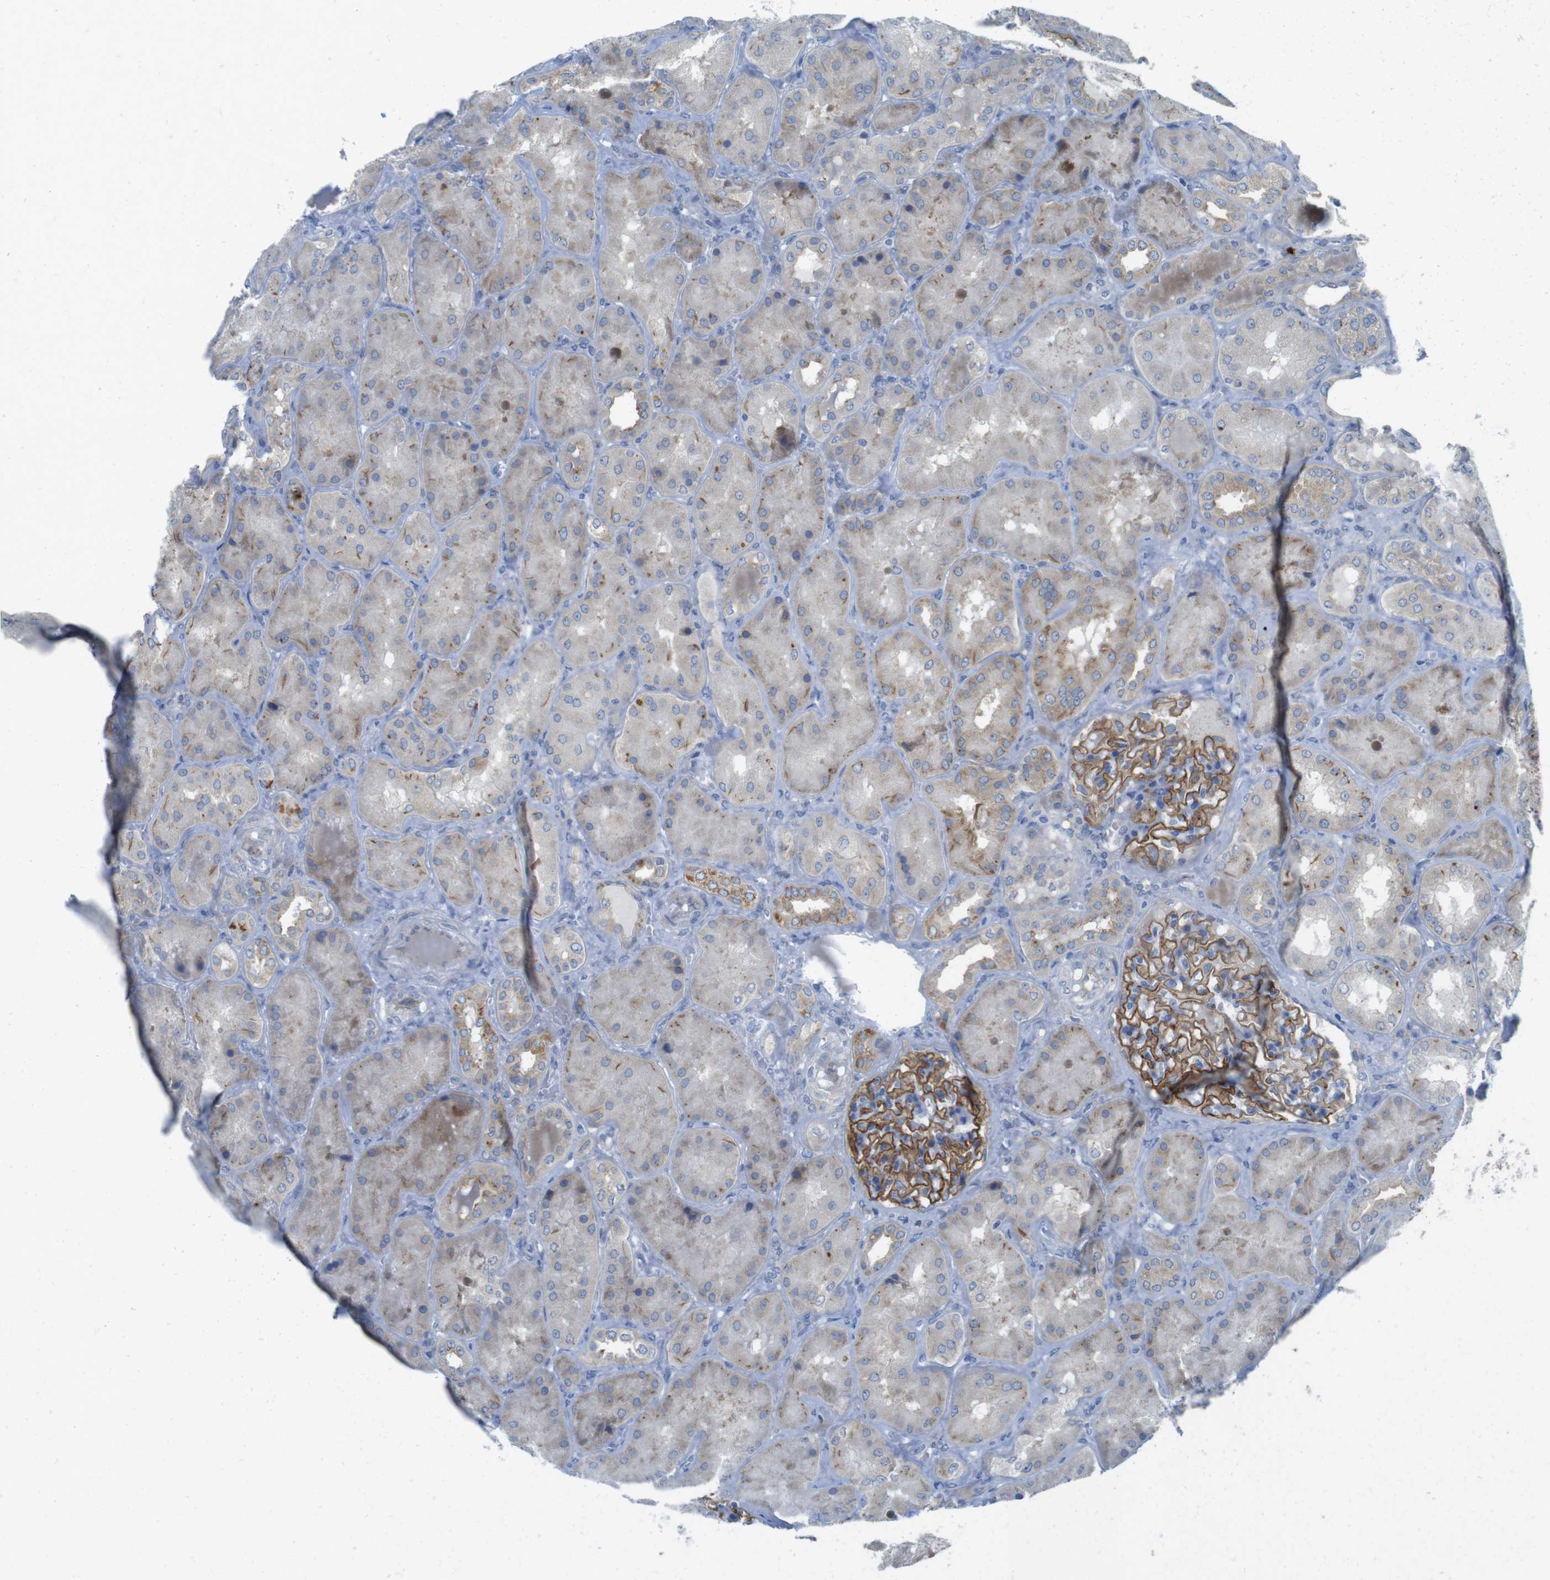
{"staining": {"intensity": "strong", "quantity": ">75%", "location": "cytoplasmic/membranous"}, "tissue": "kidney", "cell_type": "Cells in glomeruli", "image_type": "normal", "snomed": [{"axis": "morphology", "description": "Normal tissue, NOS"}, {"axis": "topography", "description": "Kidney"}], "caption": "A high amount of strong cytoplasmic/membranous positivity is identified in about >75% of cells in glomeruli in benign kidney. (DAB IHC, brown staining for protein, blue staining for nuclei).", "gene": "TMEM234", "patient": {"sex": "female", "age": 56}}